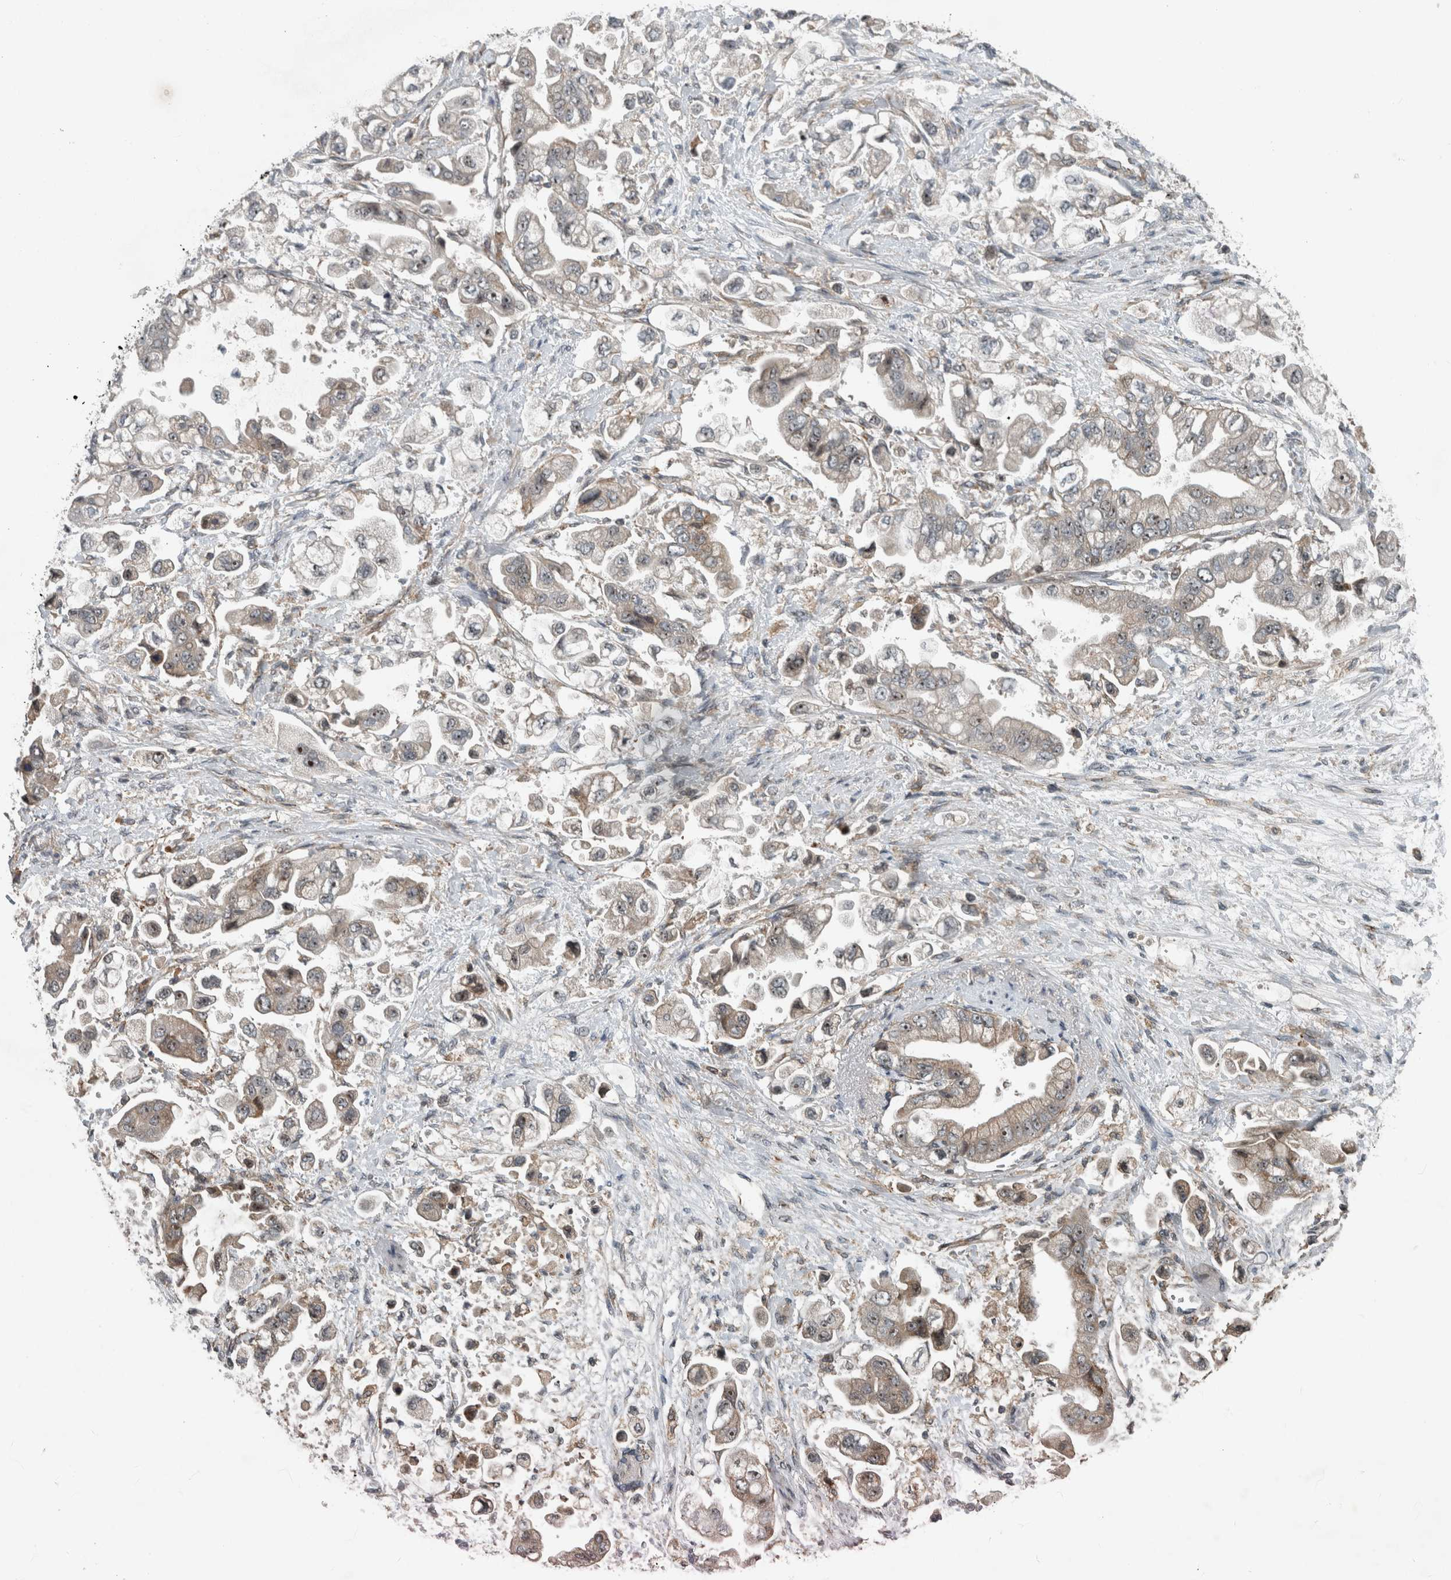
{"staining": {"intensity": "weak", "quantity": "25%-75%", "location": "cytoplasmic/membranous,nuclear"}, "tissue": "stomach cancer", "cell_type": "Tumor cells", "image_type": "cancer", "snomed": [{"axis": "morphology", "description": "Adenocarcinoma, NOS"}, {"axis": "topography", "description": "Stomach"}], "caption": "Stomach cancer stained with IHC displays weak cytoplasmic/membranous and nuclear staining in approximately 25%-75% of tumor cells.", "gene": "GPR137B", "patient": {"sex": "male", "age": 62}}